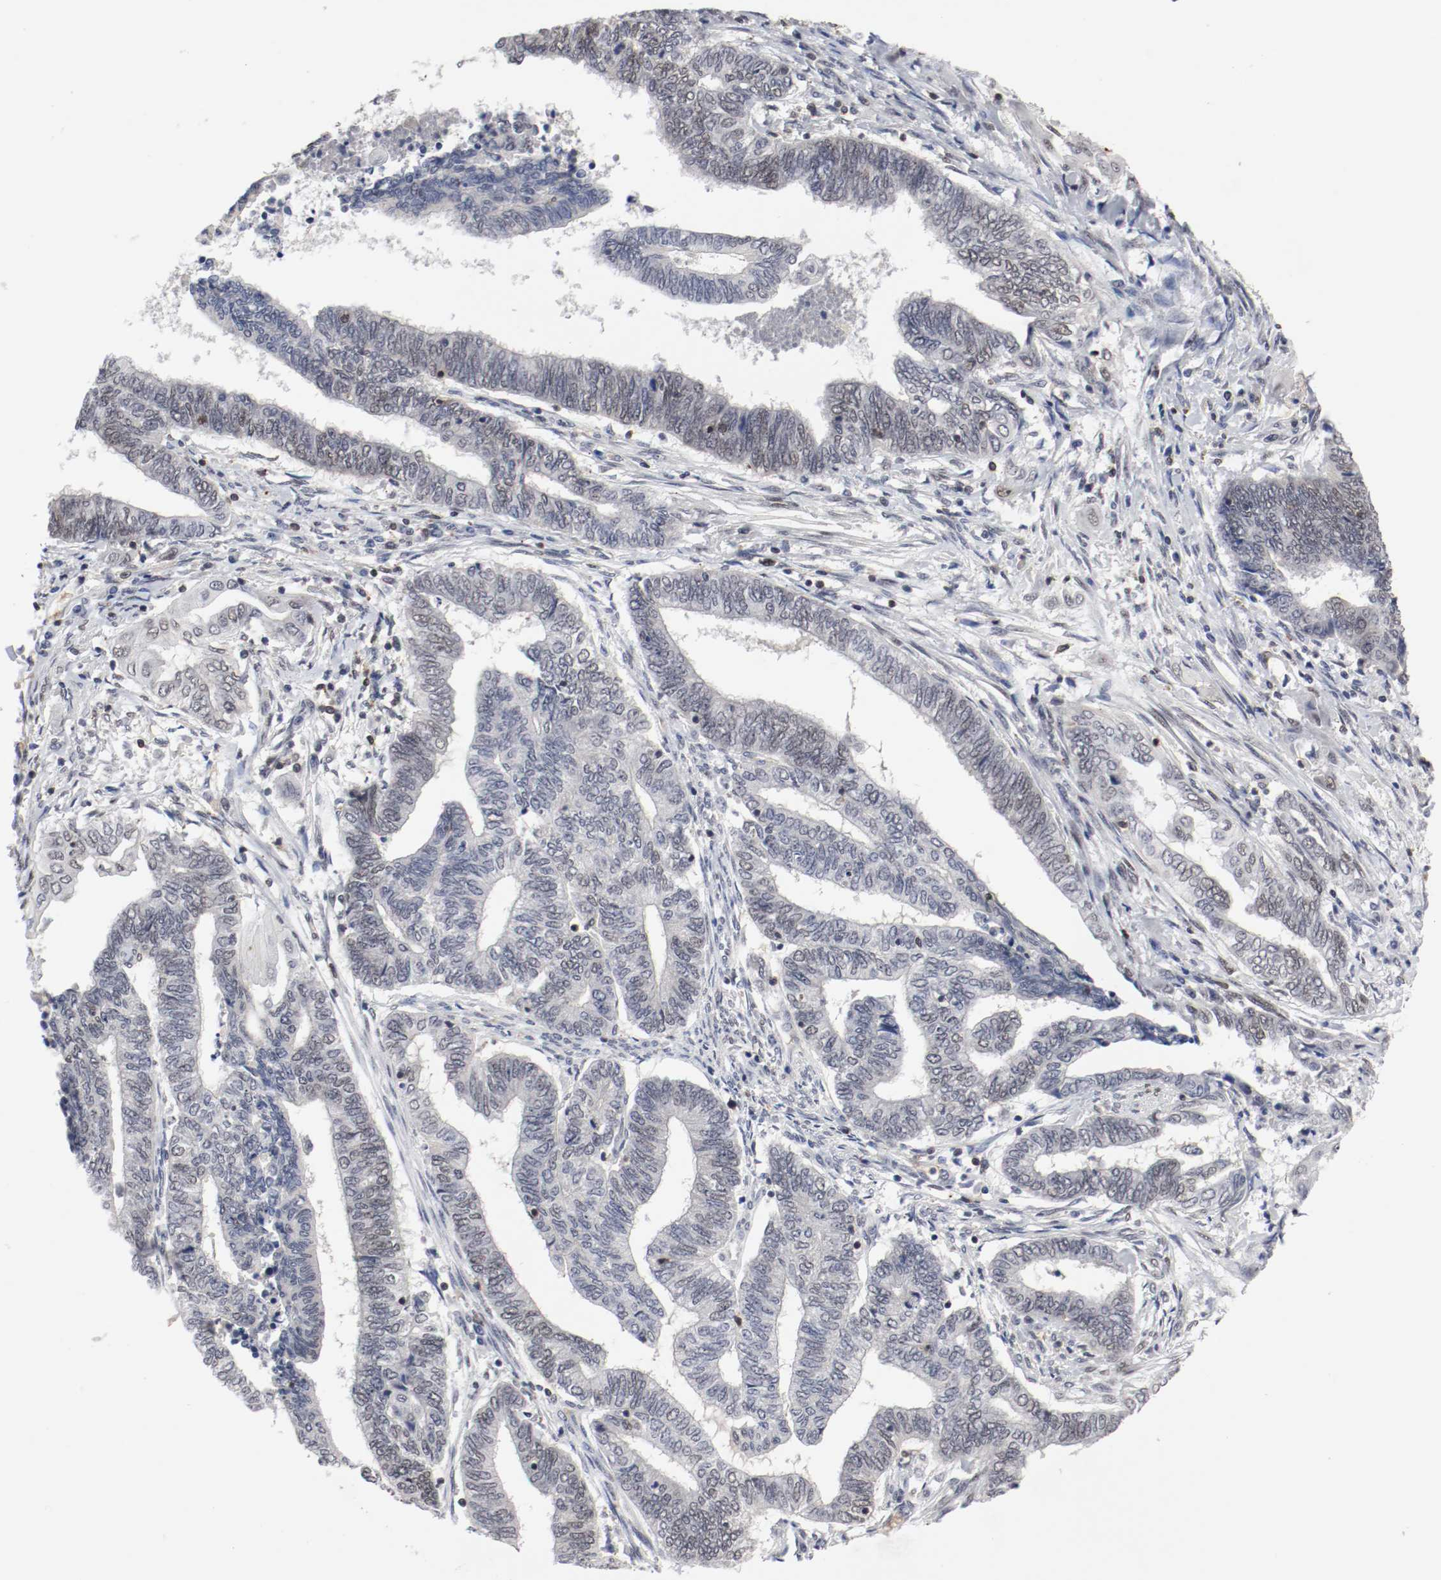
{"staining": {"intensity": "negative", "quantity": "none", "location": "none"}, "tissue": "endometrial cancer", "cell_type": "Tumor cells", "image_type": "cancer", "snomed": [{"axis": "morphology", "description": "Adenocarcinoma, NOS"}, {"axis": "topography", "description": "Uterus"}, {"axis": "topography", "description": "Endometrium"}], "caption": "DAB (3,3'-diaminobenzidine) immunohistochemical staining of endometrial adenocarcinoma shows no significant staining in tumor cells. The staining was performed using DAB to visualize the protein expression in brown, while the nuclei were stained in blue with hematoxylin (Magnification: 20x).", "gene": "JUND", "patient": {"sex": "female", "age": 70}}